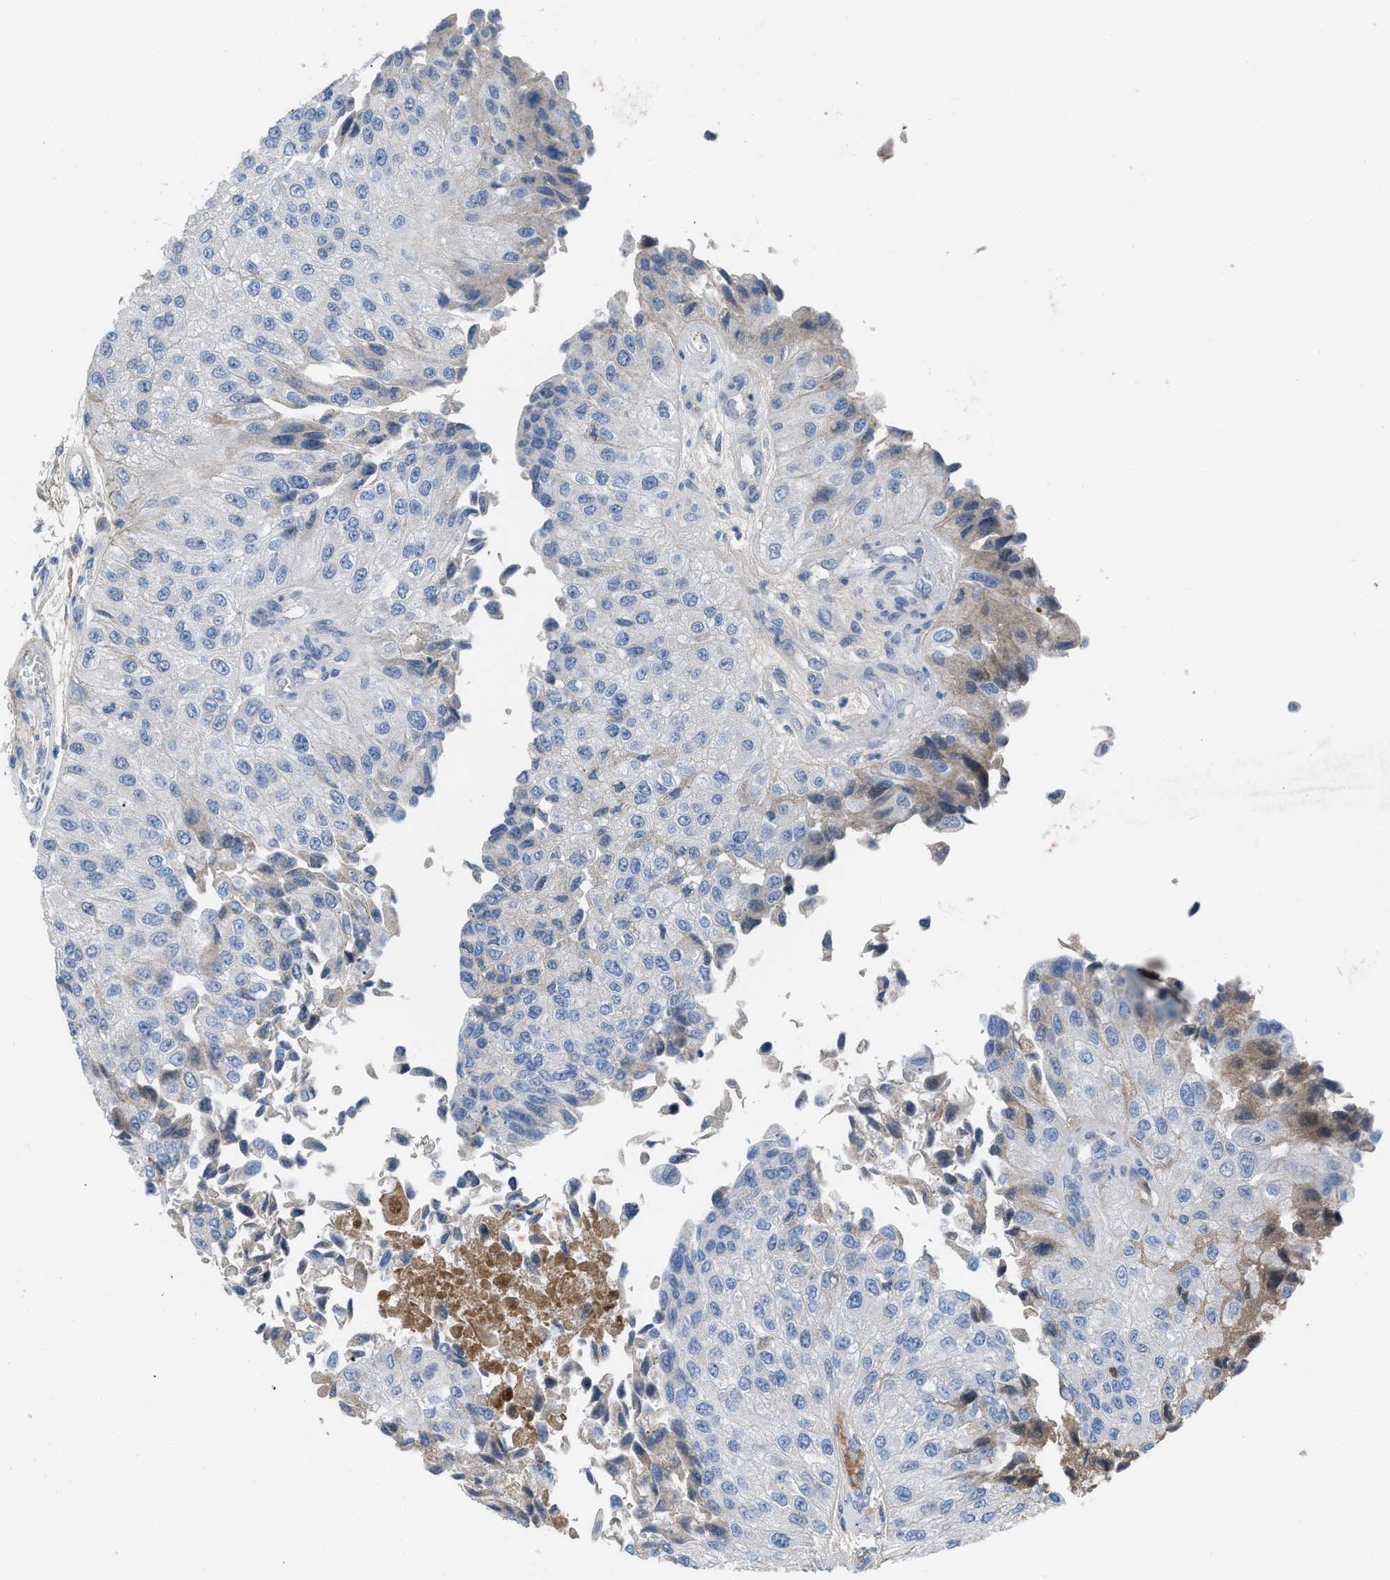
{"staining": {"intensity": "weak", "quantity": "<25%", "location": "cytoplasmic/membranous"}, "tissue": "urothelial cancer", "cell_type": "Tumor cells", "image_type": "cancer", "snomed": [{"axis": "morphology", "description": "Urothelial carcinoma, High grade"}, {"axis": "topography", "description": "Kidney"}, {"axis": "topography", "description": "Urinary bladder"}], "caption": "IHC photomicrograph of urothelial carcinoma (high-grade) stained for a protein (brown), which displays no staining in tumor cells.", "gene": "HPX", "patient": {"sex": "male", "age": 77}}